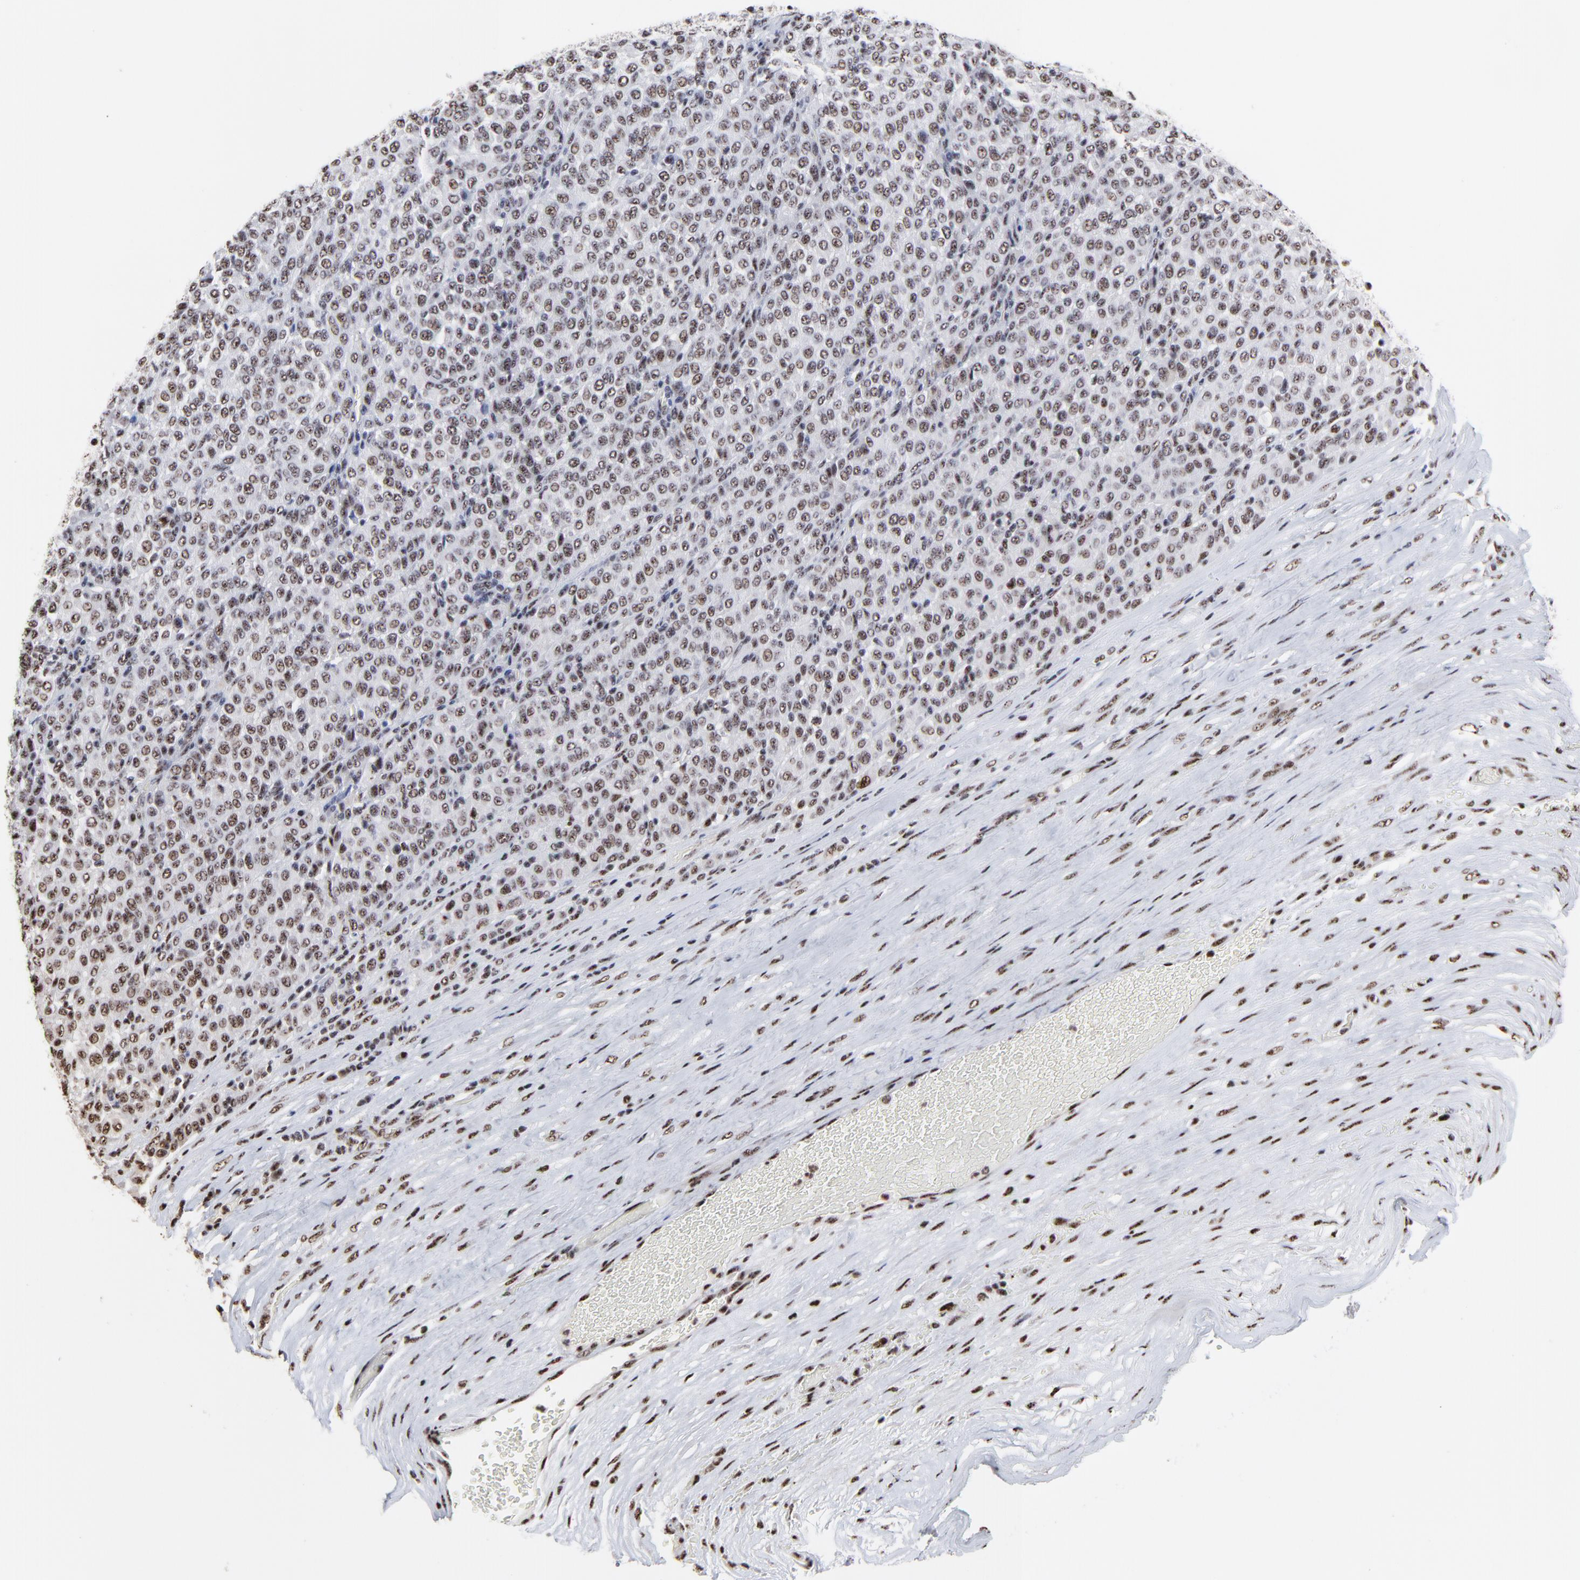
{"staining": {"intensity": "weak", "quantity": ">75%", "location": "nuclear"}, "tissue": "melanoma", "cell_type": "Tumor cells", "image_type": "cancer", "snomed": [{"axis": "morphology", "description": "Malignant melanoma, Metastatic site"}, {"axis": "topography", "description": "Pancreas"}], "caption": "IHC (DAB) staining of human malignant melanoma (metastatic site) reveals weak nuclear protein staining in about >75% of tumor cells.", "gene": "MBD4", "patient": {"sex": "female", "age": 30}}